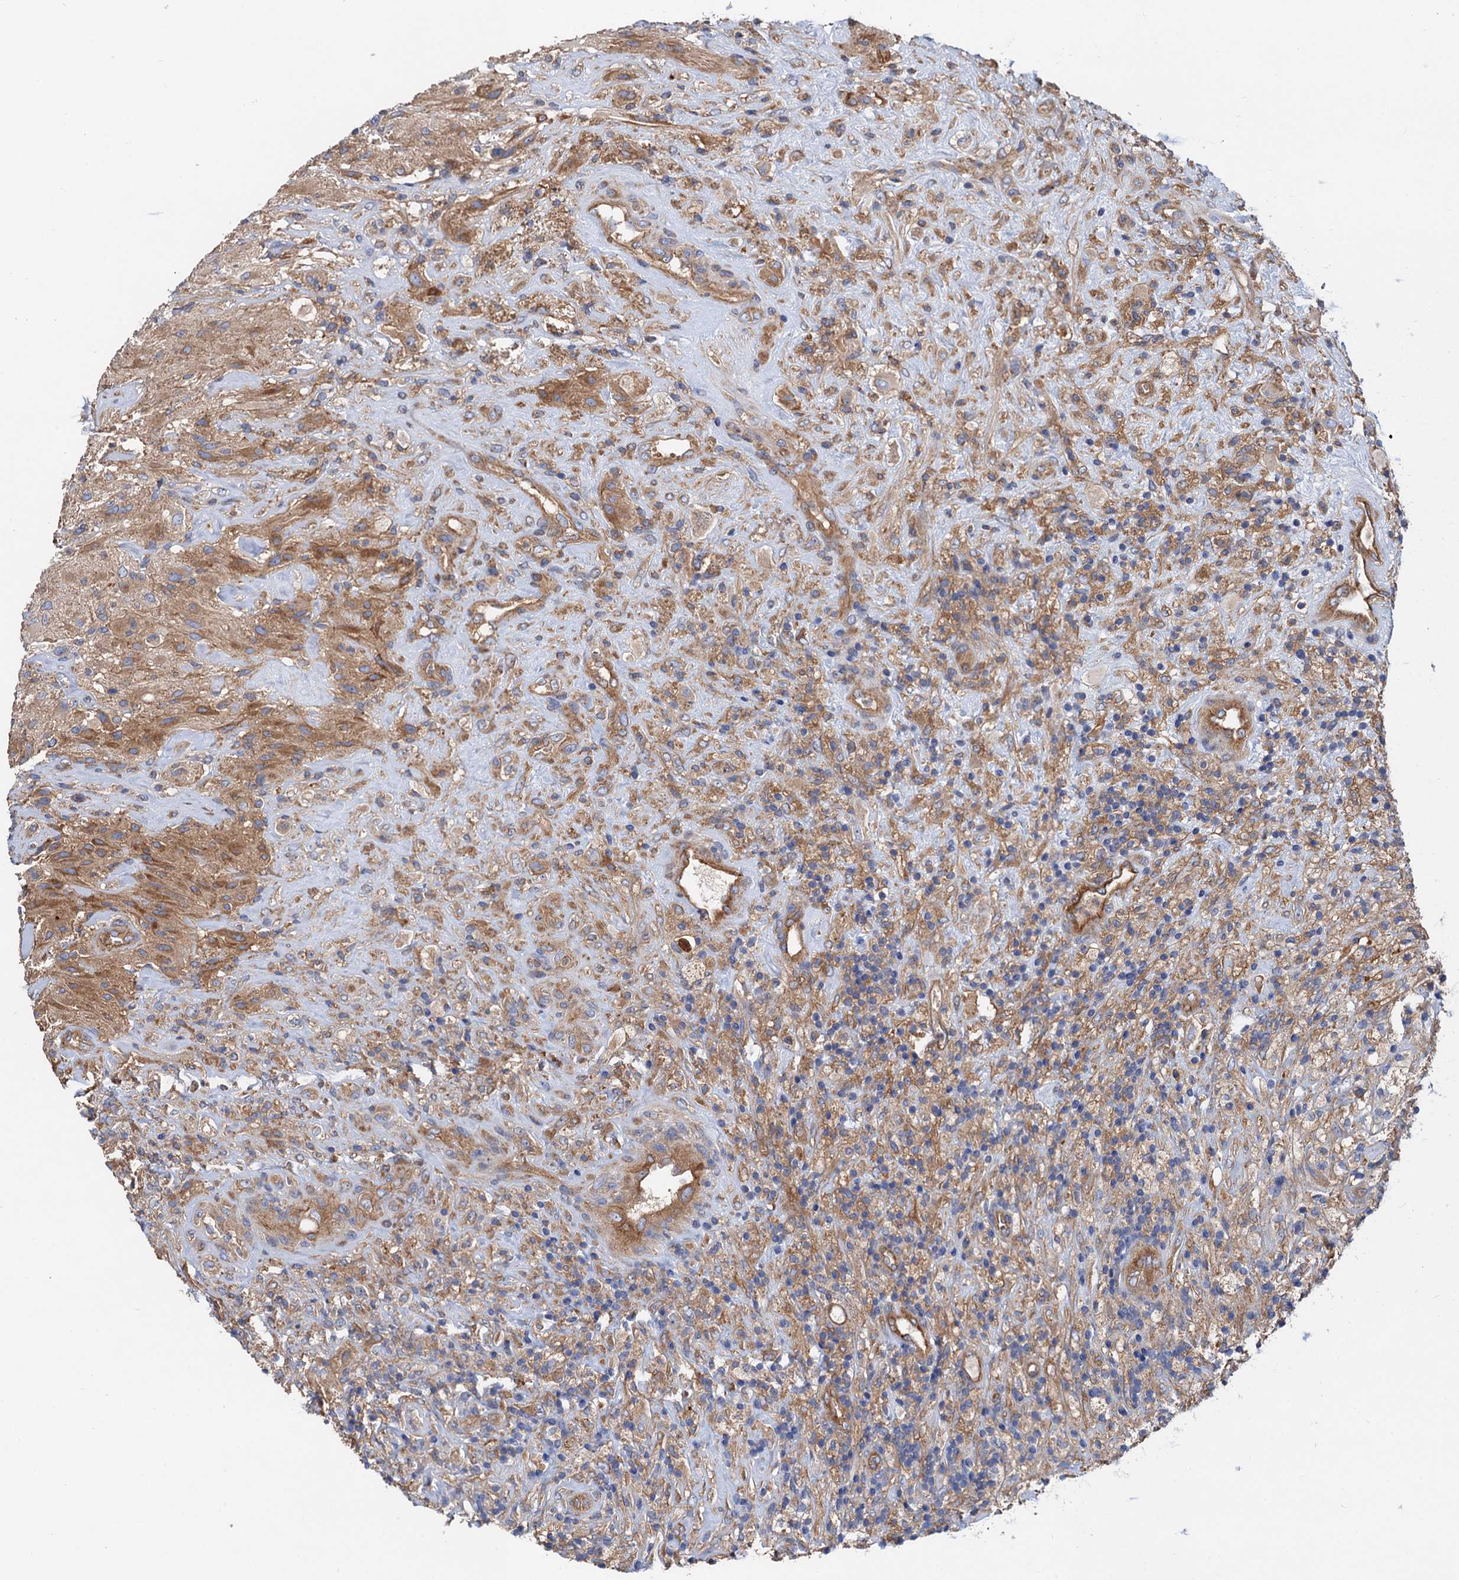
{"staining": {"intensity": "moderate", "quantity": ">75%", "location": "cytoplasmic/membranous"}, "tissue": "glioma", "cell_type": "Tumor cells", "image_type": "cancer", "snomed": [{"axis": "morphology", "description": "Glioma, malignant, High grade"}, {"axis": "topography", "description": "Brain"}], "caption": "This image demonstrates high-grade glioma (malignant) stained with IHC to label a protein in brown. The cytoplasmic/membranous of tumor cells show moderate positivity for the protein. Nuclei are counter-stained blue.", "gene": "MRPL48", "patient": {"sex": "male", "age": 69}}